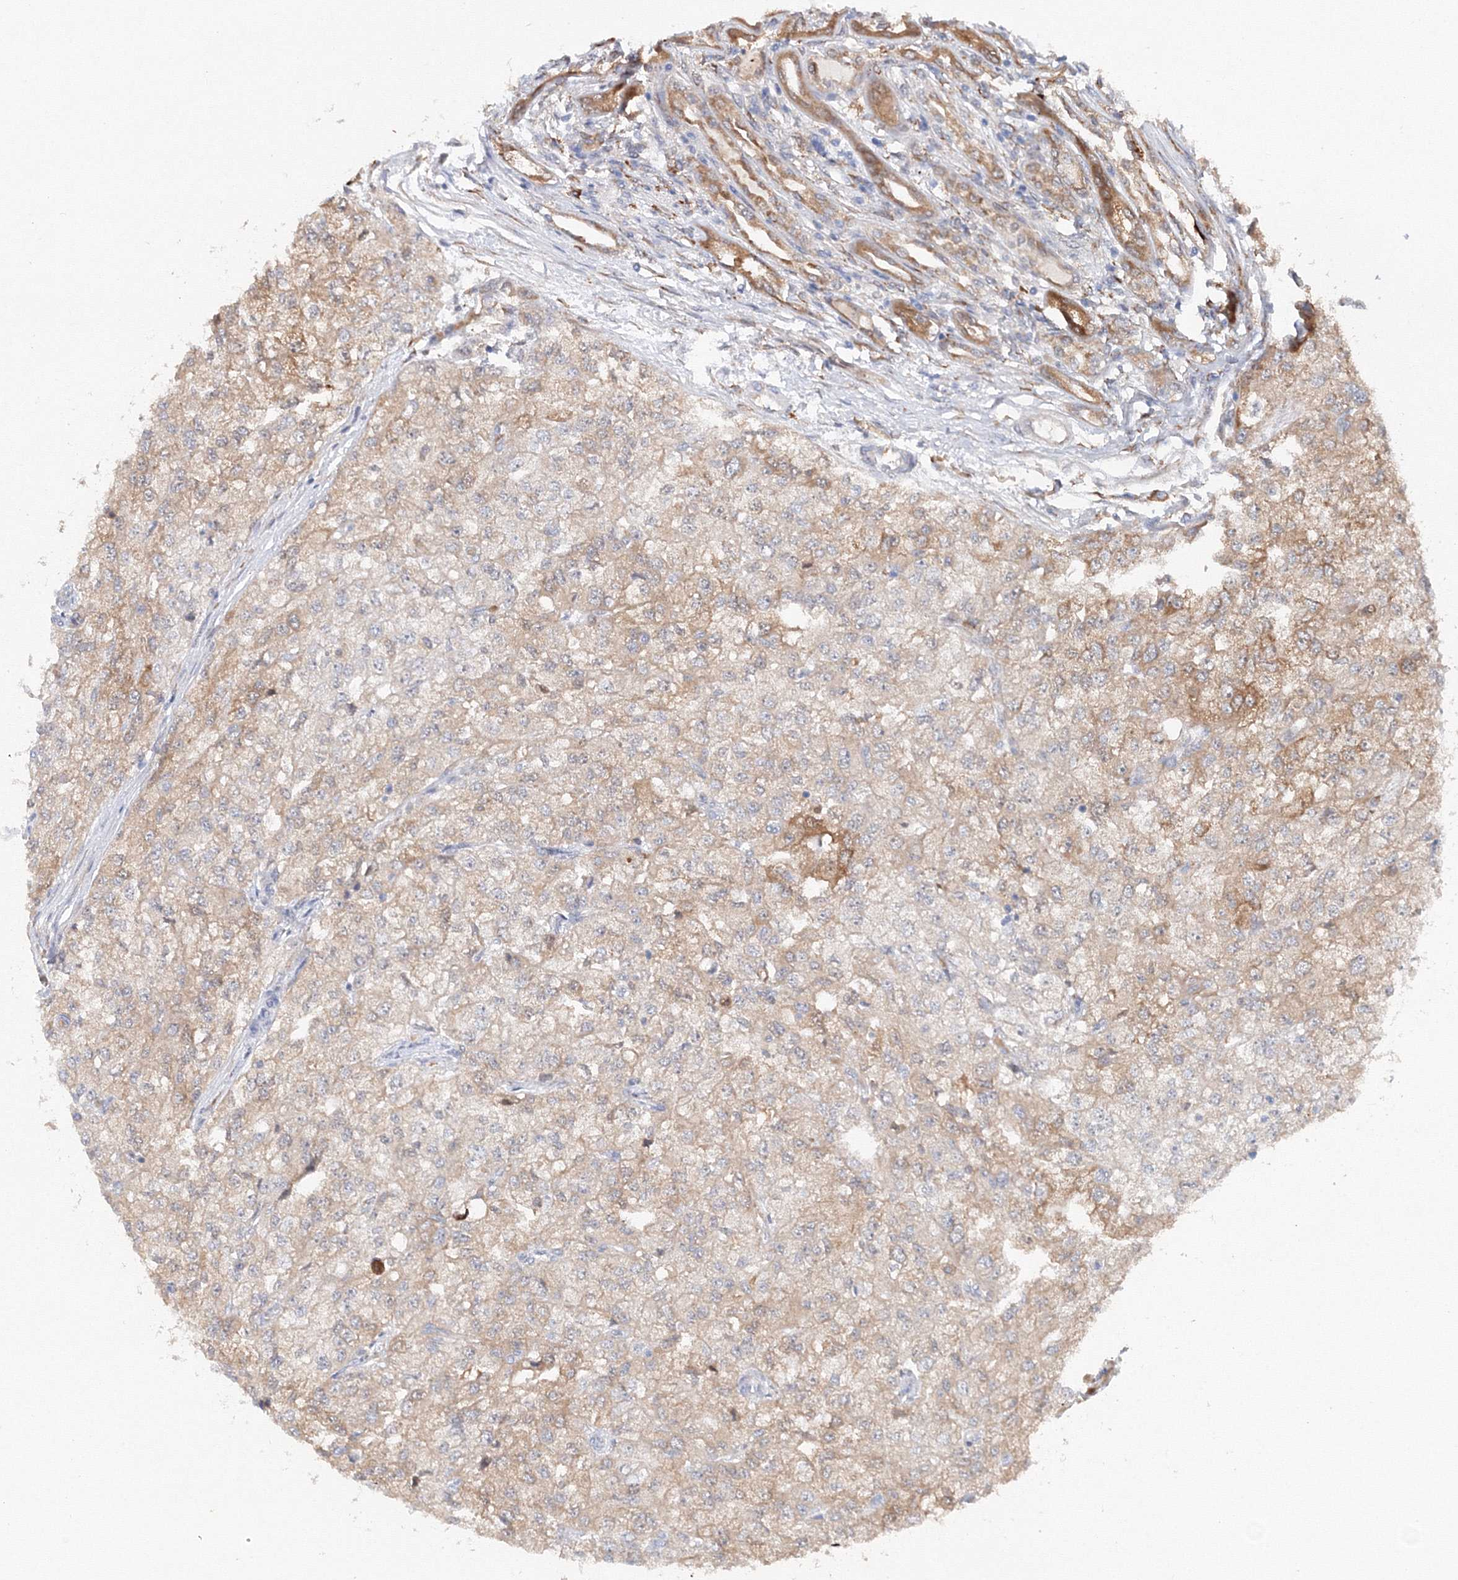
{"staining": {"intensity": "moderate", "quantity": "<25%", "location": "cytoplasmic/membranous"}, "tissue": "renal cancer", "cell_type": "Tumor cells", "image_type": "cancer", "snomed": [{"axis": "morphology", "description": "Adenocarcinoma, NOS"}, {"axis": "topography", "description": "Kidney"}], "caption": "Renal adenocarcinoma was stained to show a protein in brown. There is low levels of moderate cytoplasmic/membranous positivity in approximately <25% of tumor cells.", "gene": "DIS3L2", "patient": {"sex": "female", "age": 54}}